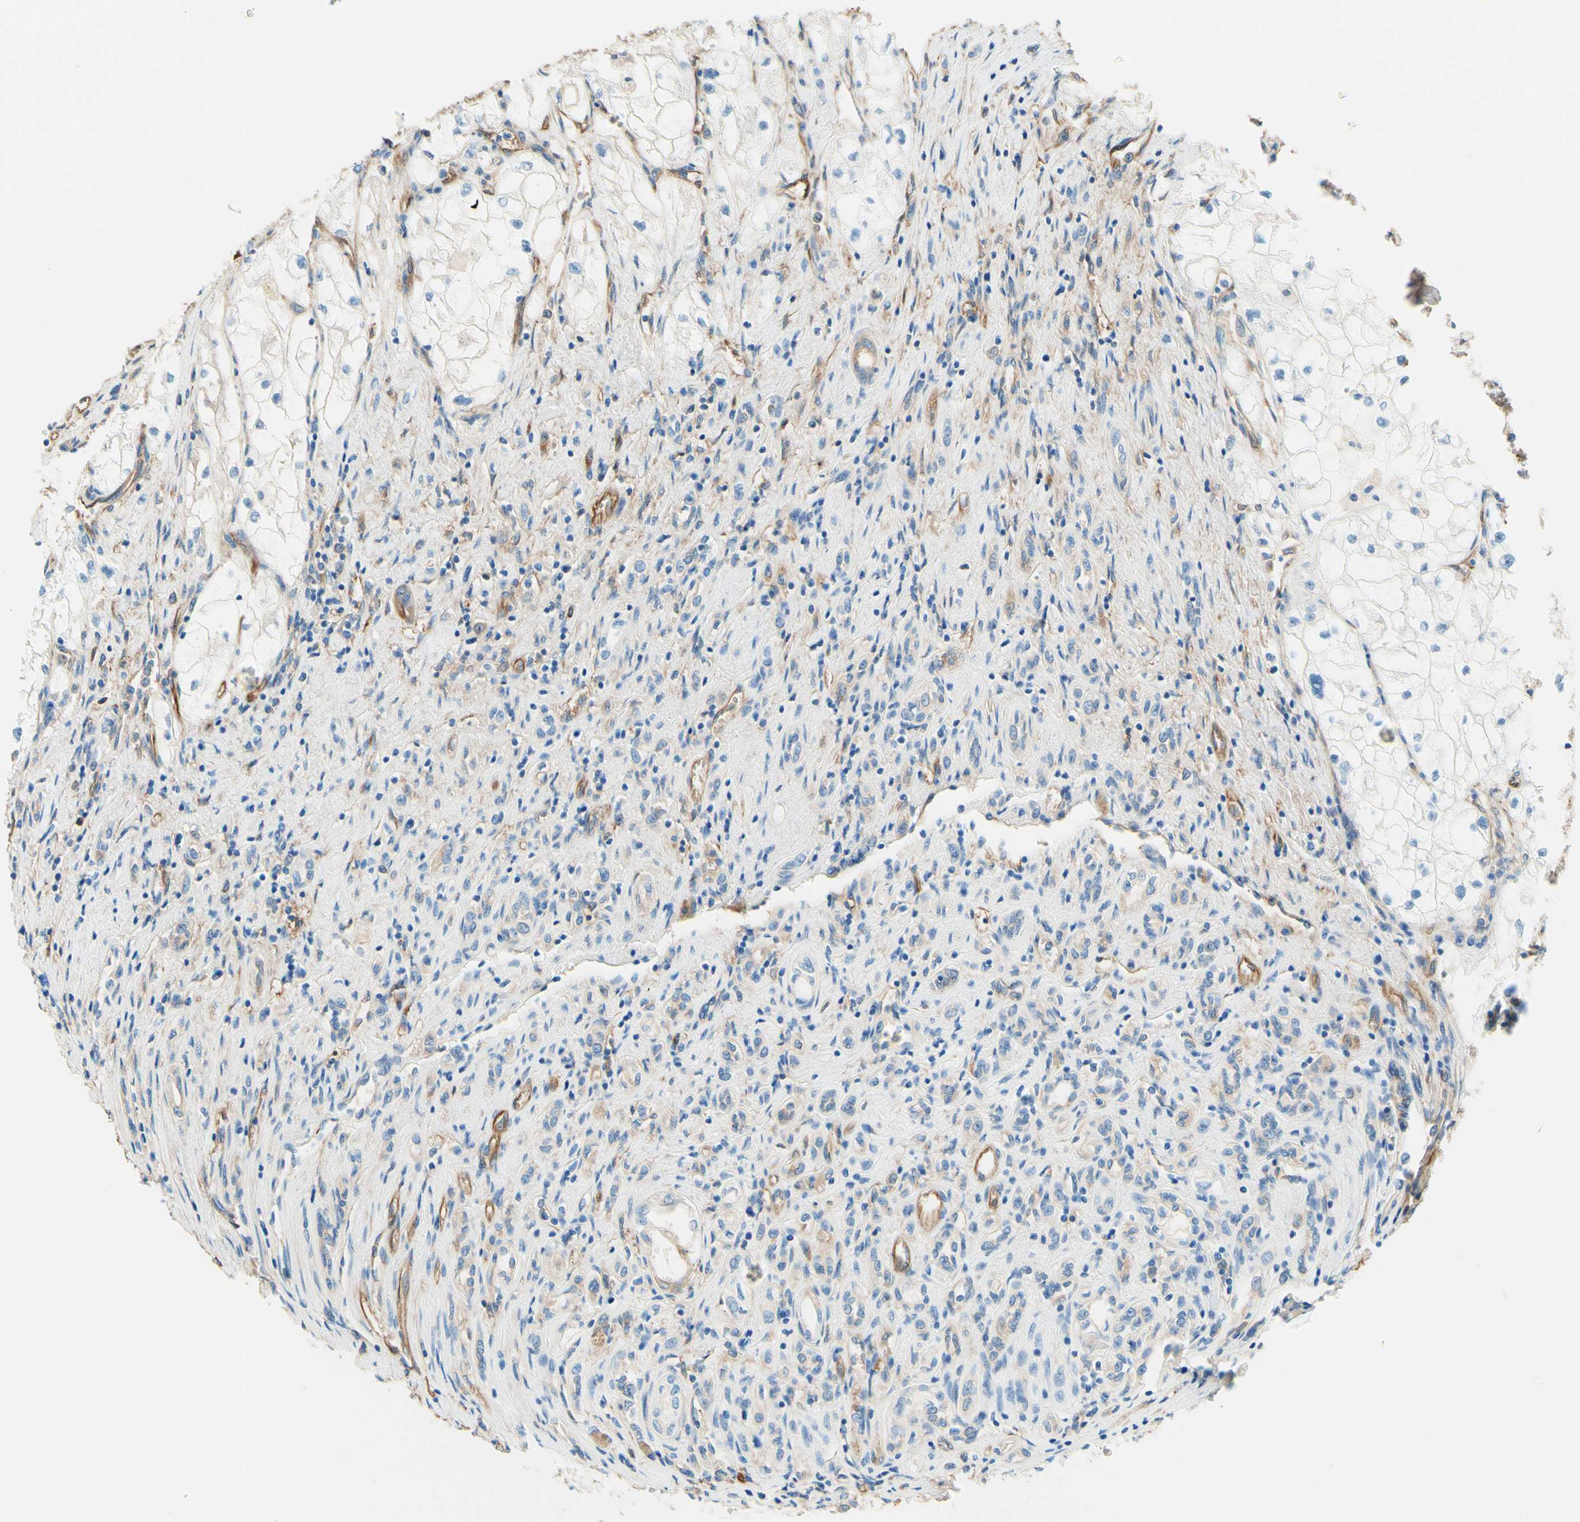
{"staining": {"intensity": "weak", "quantity": "<25%", "location": "cytoplasmic/membranous"}, "tissue": "renal cancer", "cell_type": "Tumor cells", "image_type": "cancer", "snomed": [{"axis": "morphology", "description": "Adenocarcinoma, NOS"}, {"axis": "topography", "description": "Kidney"}], "caption": "Immunohistochemistry histopathology image of renal cancer (adenocarcinoma) stained for a protein (brown), which displays no staining in tumor cells. (DAB (3,3'-diaminobenzidine) immunohistochemistry (IHC) with hematoxylin counter stain).", "gene": "DPYSL3", "patient": {"sex": "female", "age": 70}}